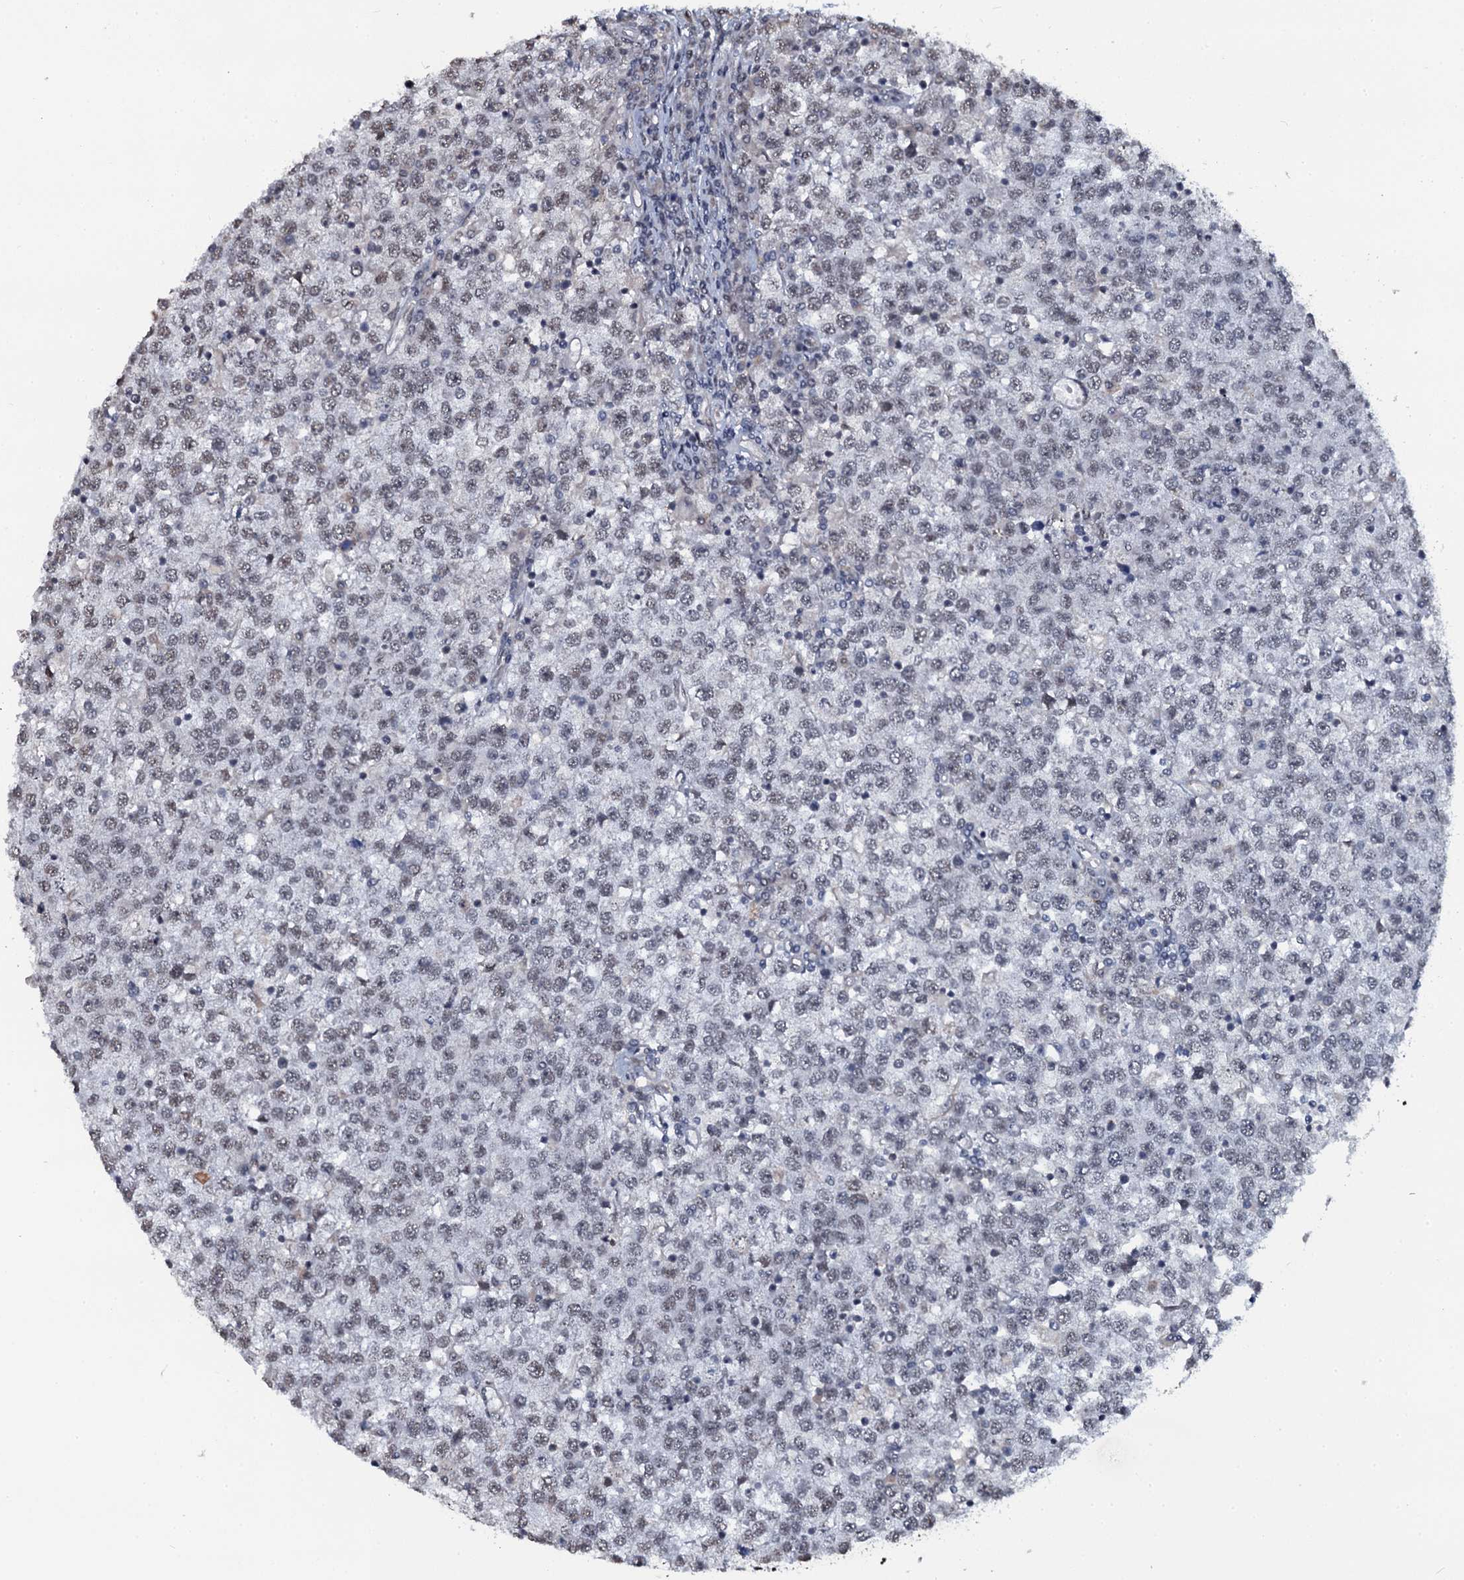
{"staining": {"intensity": "weak", "quantity": "<25%", "location": "nuclear"}, "tissue": "testis cancer", "cell_type": "Tumor cells", "image_type": "cancer", "snomed": [{"axis": "morphology", "description": "Seminoma, NOS"}, {"axis": "topography", "description": "Testis"}], "caption": "A high-resolution image shows IHC staining of testis seminoma, which demonstrates no significant expression in tumor cells.", "gene": "SH2D4B", "patient": {"sex": "male", "age": 65}}